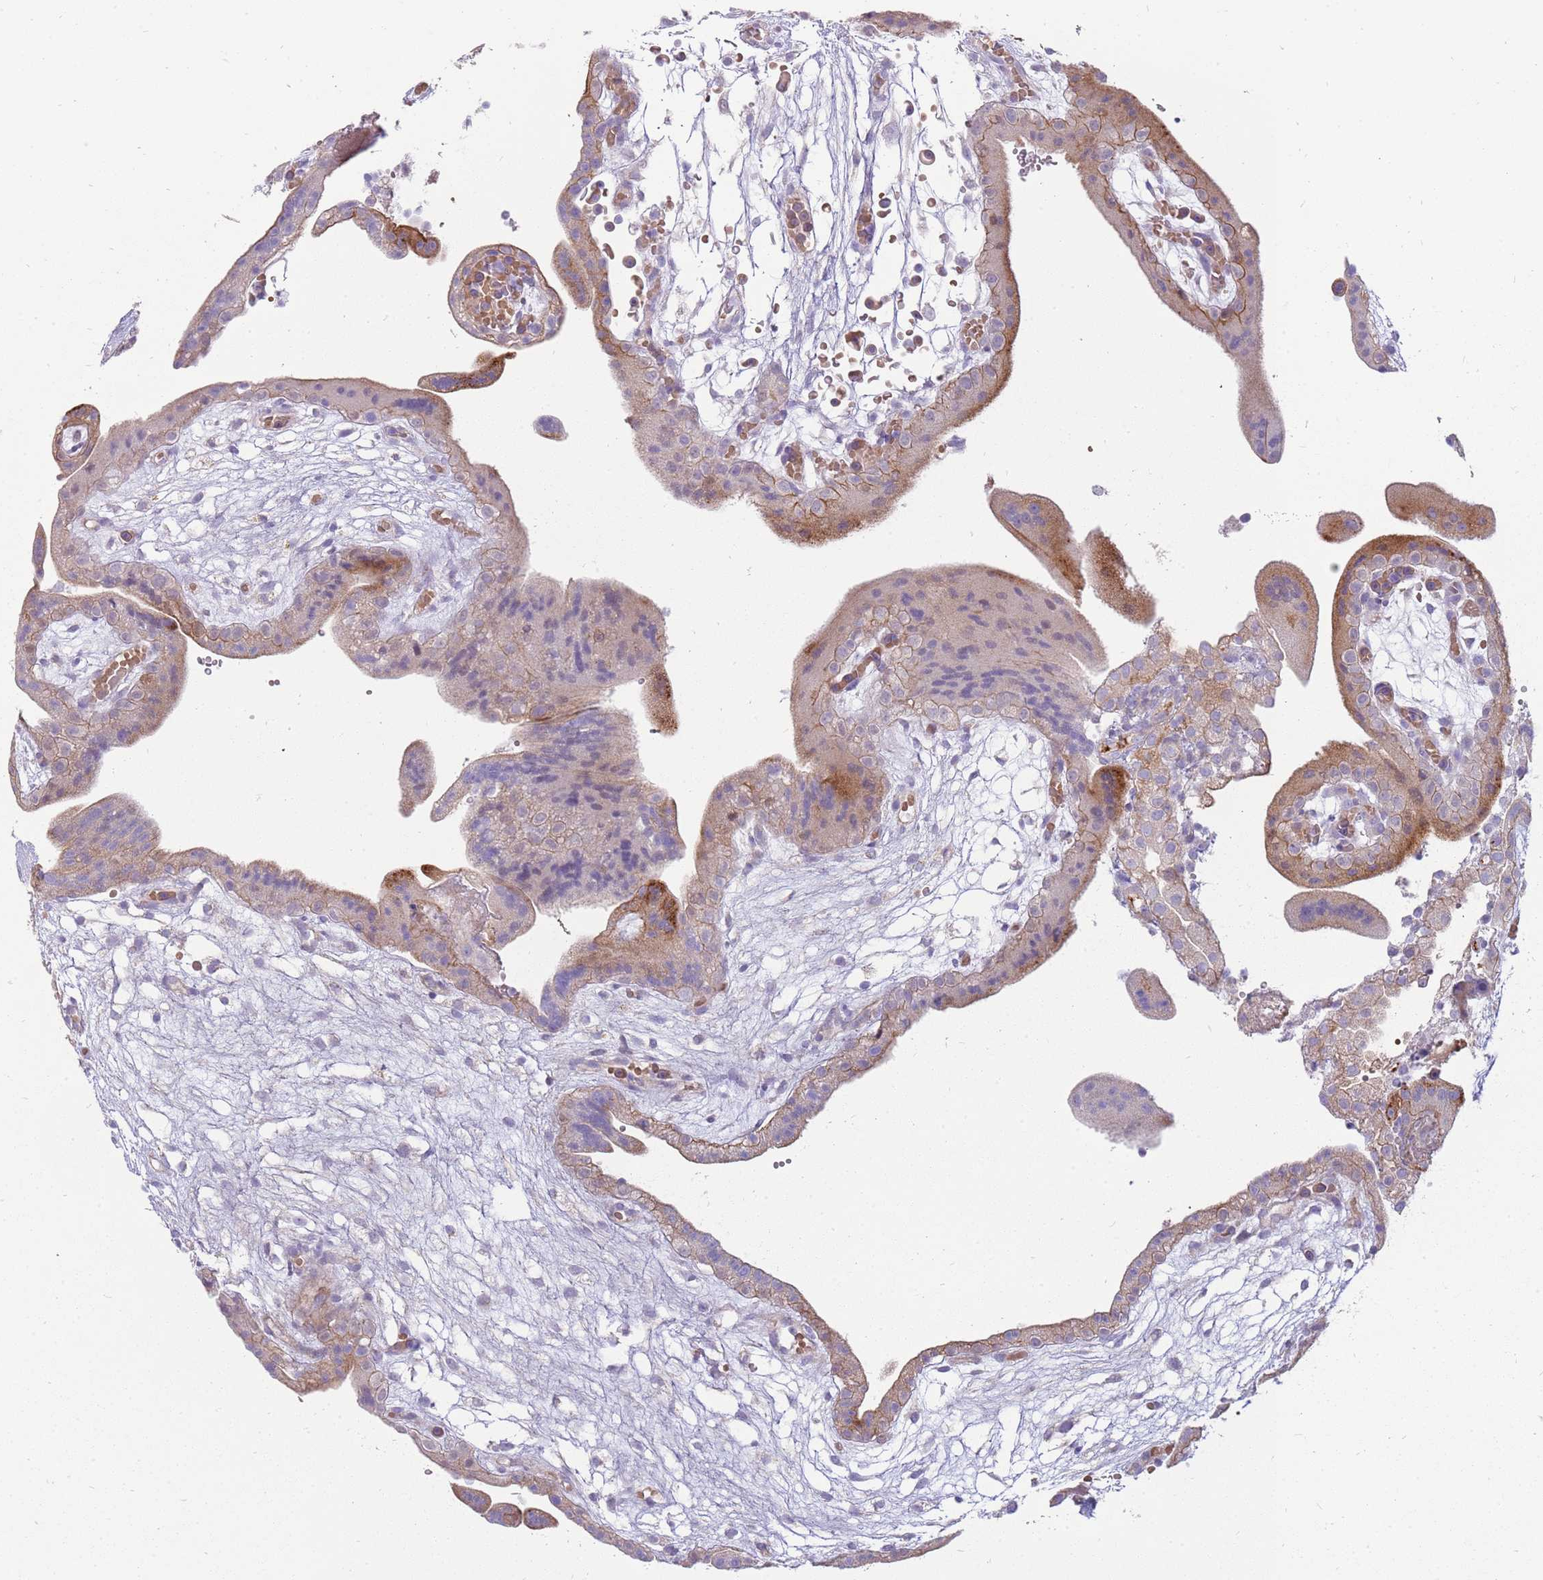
{"staining": {"intensity": "weak", "quantity": ">75%", "location": "cytoplasmic/membranous"}, "tissue": "placenta", "cell_type": "Decidual cells", "image_type": "normal", "snomed": [{"axis": "morphology", "description": "Normal tissue, NOS"}, {"axis": "topography", "description": "Placenta"}], "caption": "Placenta stained with IHC reveals weak cytoplasmic/membranous expression in approximately >75% of decidual cells.", "gene": "MCUB", "patient": {"sex": "female", "age": 18}}